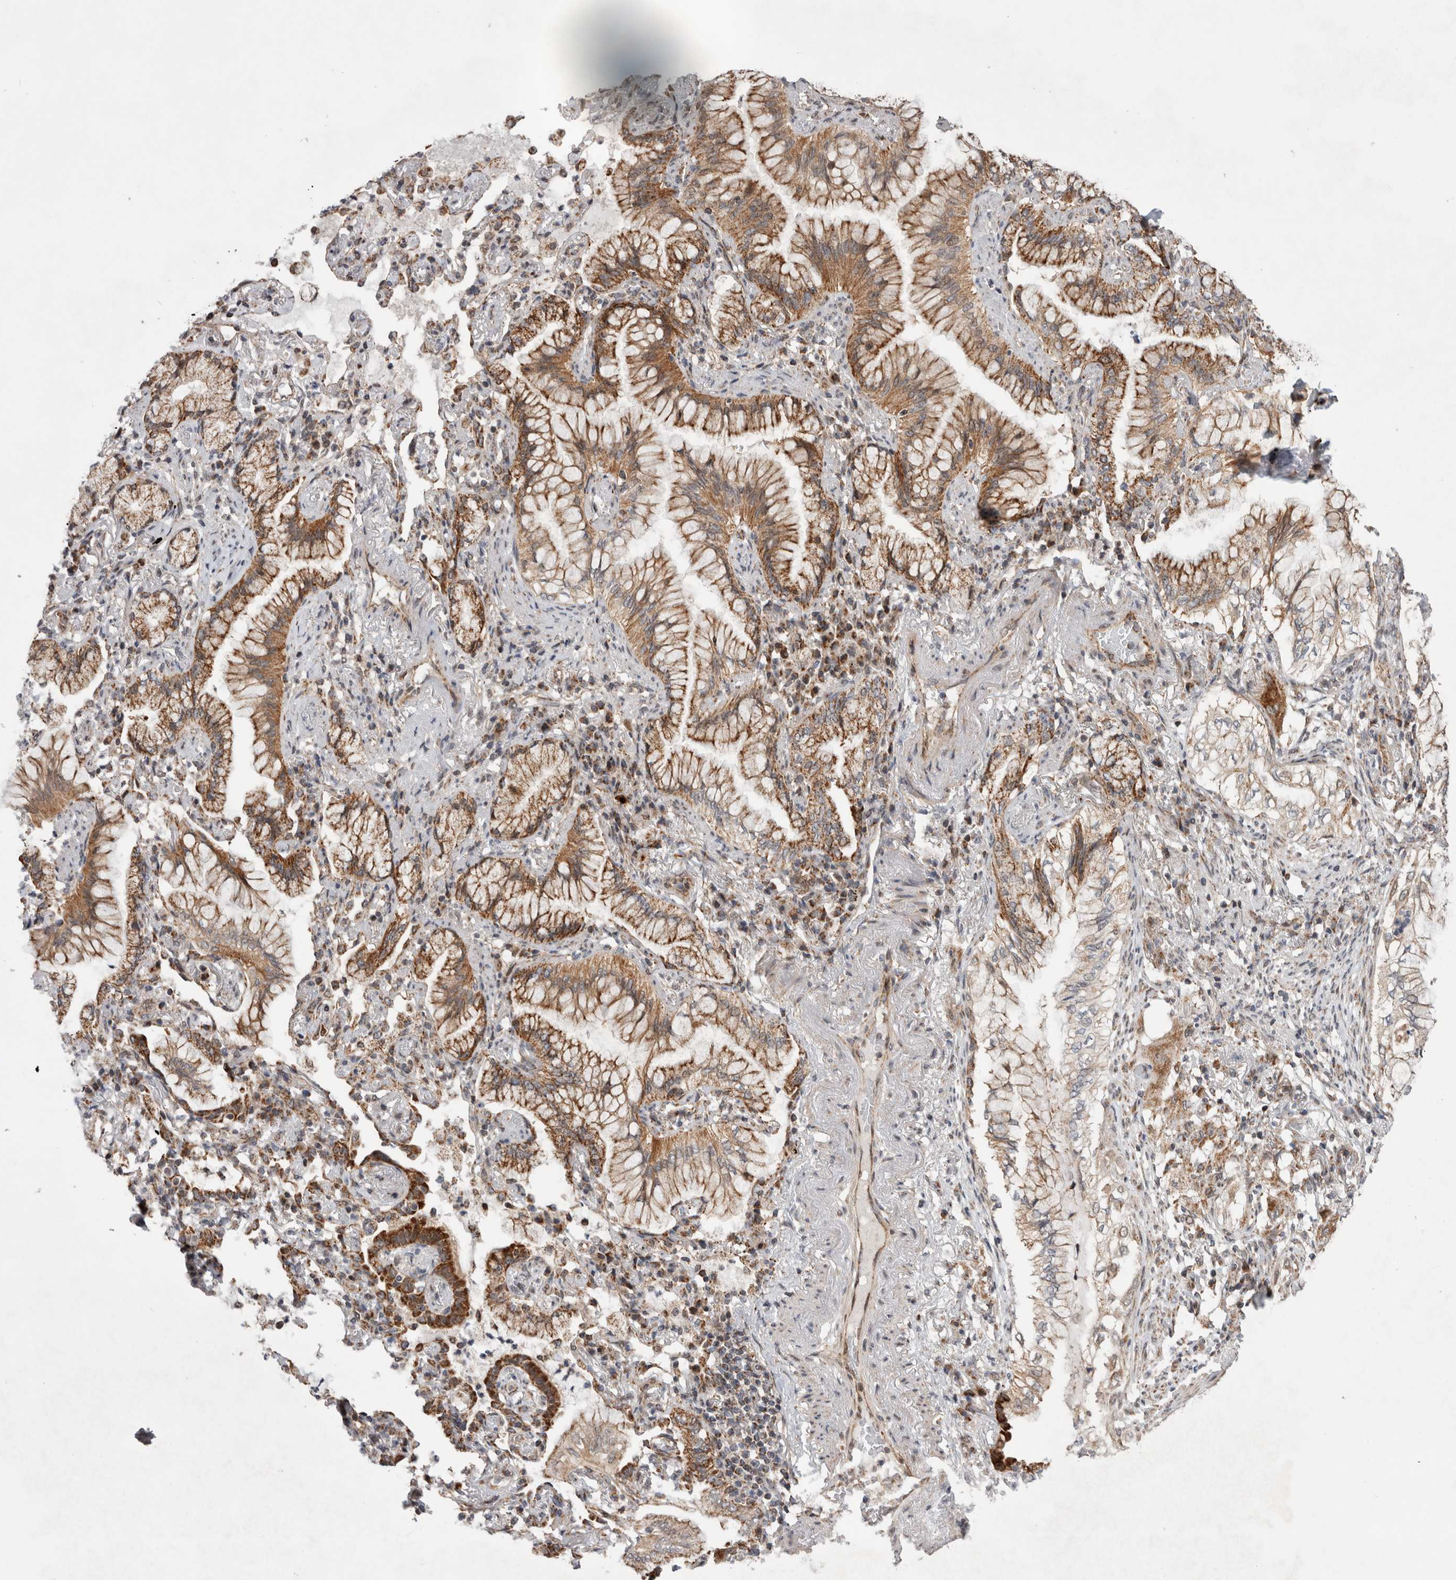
{"staining": {"intensity": "moderate", "quantity": ">75%", "location": "cytoplasmic/membranous"}, "tissue": "lung cancer", "cell_type": "Tumor cells", "image_type": "cancer", "snomed": [{"axis": "morphology", "description": "Adenocarcinoma, NOS"}, {"axis": "topography", "description": "Lung"}], "caption": "Immunohistochemical staining of human lung cancer displays moderate cytoplasmic/membranous protein expression in approximately >75% of tumor cells. The staining was performed using DAB (3,3'-diaminobenzidine), with brown indicating positive protein expression. Nuclei are stained blue with hematoxylin.", "gene": "MRPL37", "patient": {"sex": "female", "age": 70}}